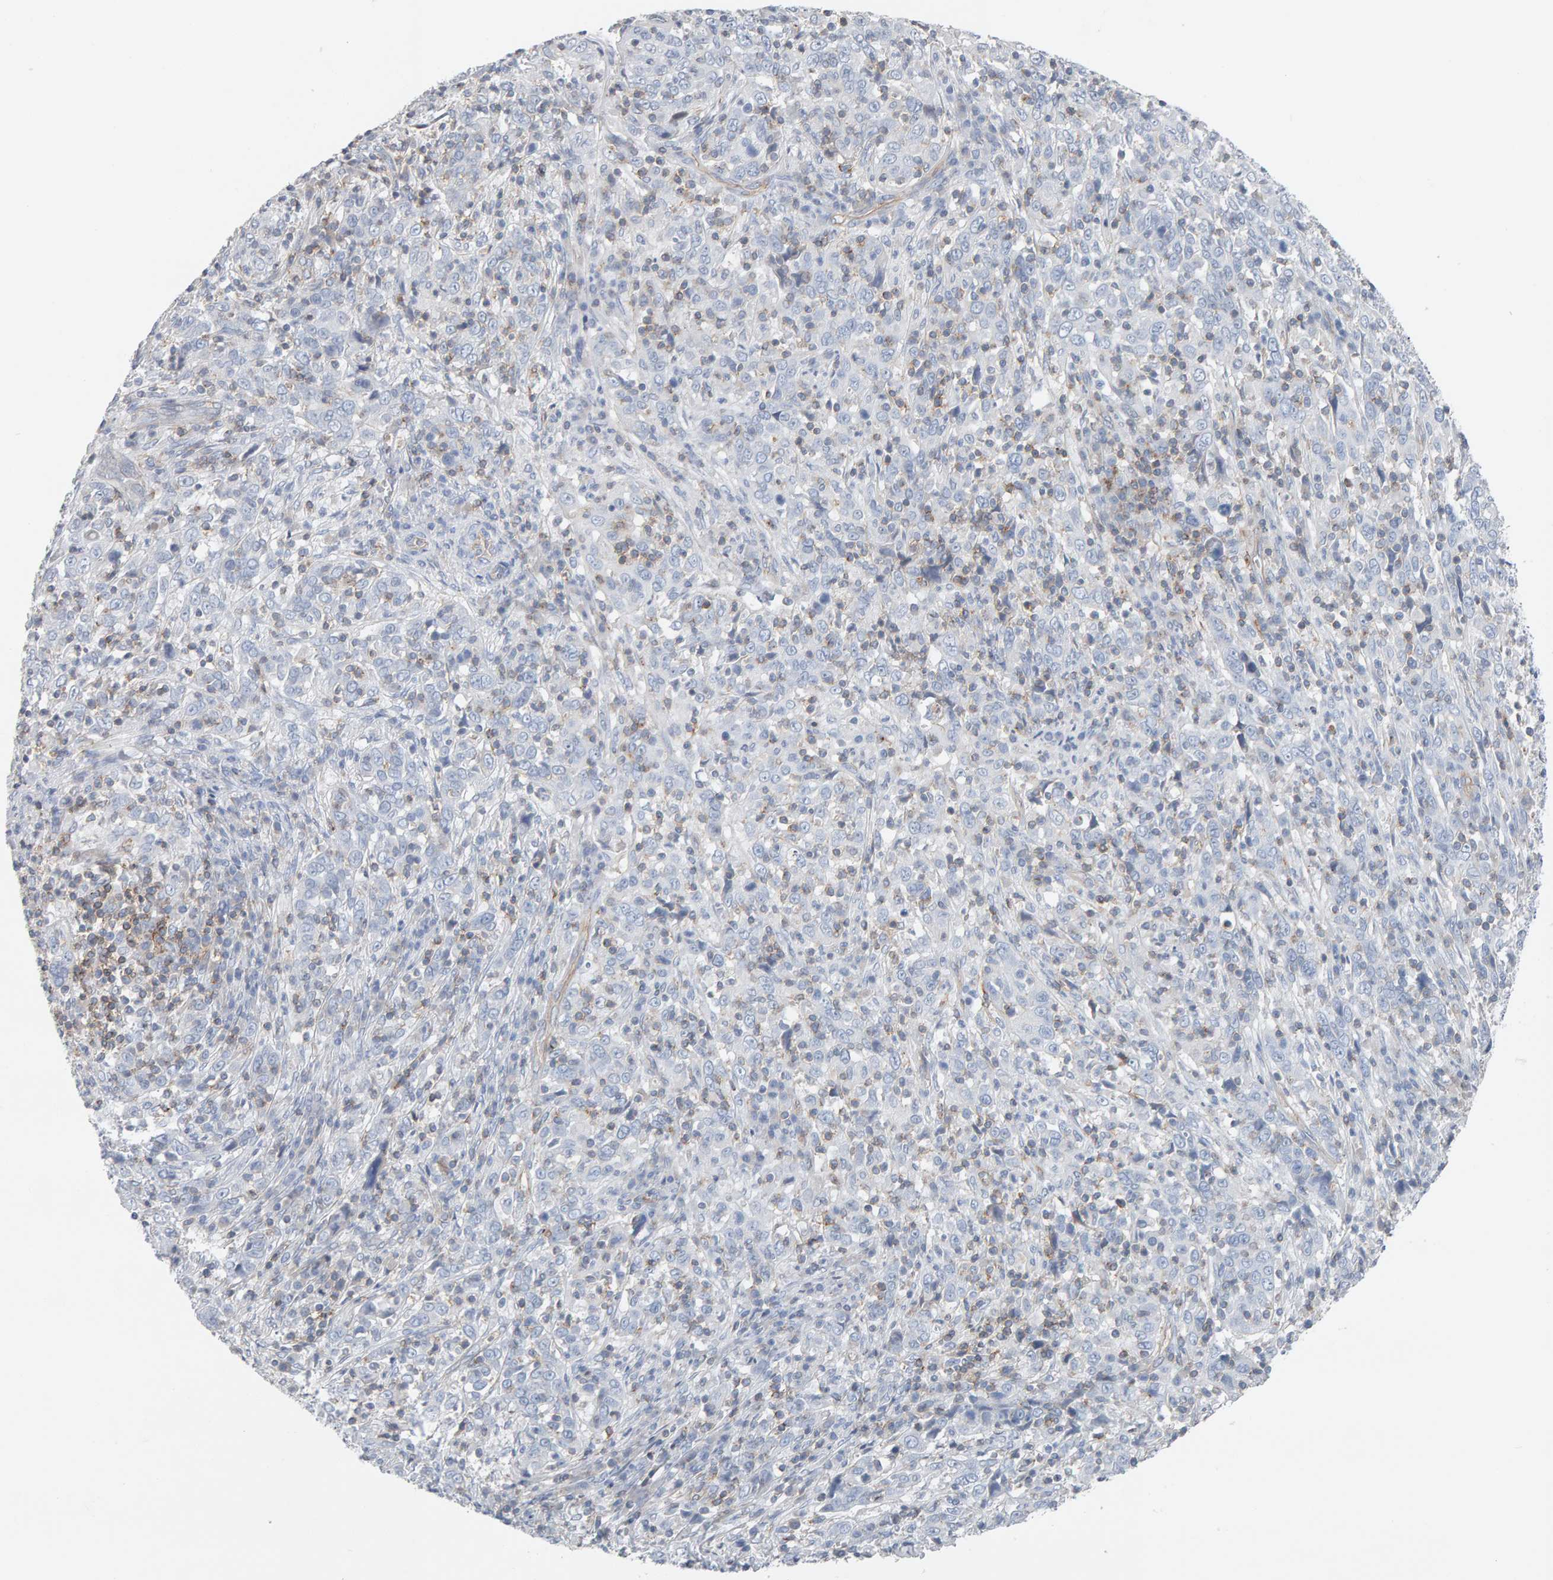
{"staining": {"intensity": "weak", "quantity": "<25%", "location": "cytoplasmic/membranous"}, "tissue": "cervical cancer", "cell_type": "Tumor cells", "image_type": "cancer", "snomed": [{"axis": "morphology", "description": "Squamous cell carcinoma, NOS"}, {"axis": "topography", "description": "Cervix"}], "caption": "DAB (3,3'-diaminobenzidine) immunohistochemical staining of cervical squamous cell carcinoma displays no significant staining in tumor cells. (DAB (3,3'-diaminobenzidine) immunohistochemistry visualized using brightfield microscopy, high magnification).", "gene": "FYN", "patient": {"sex": "female", "age": 46}}